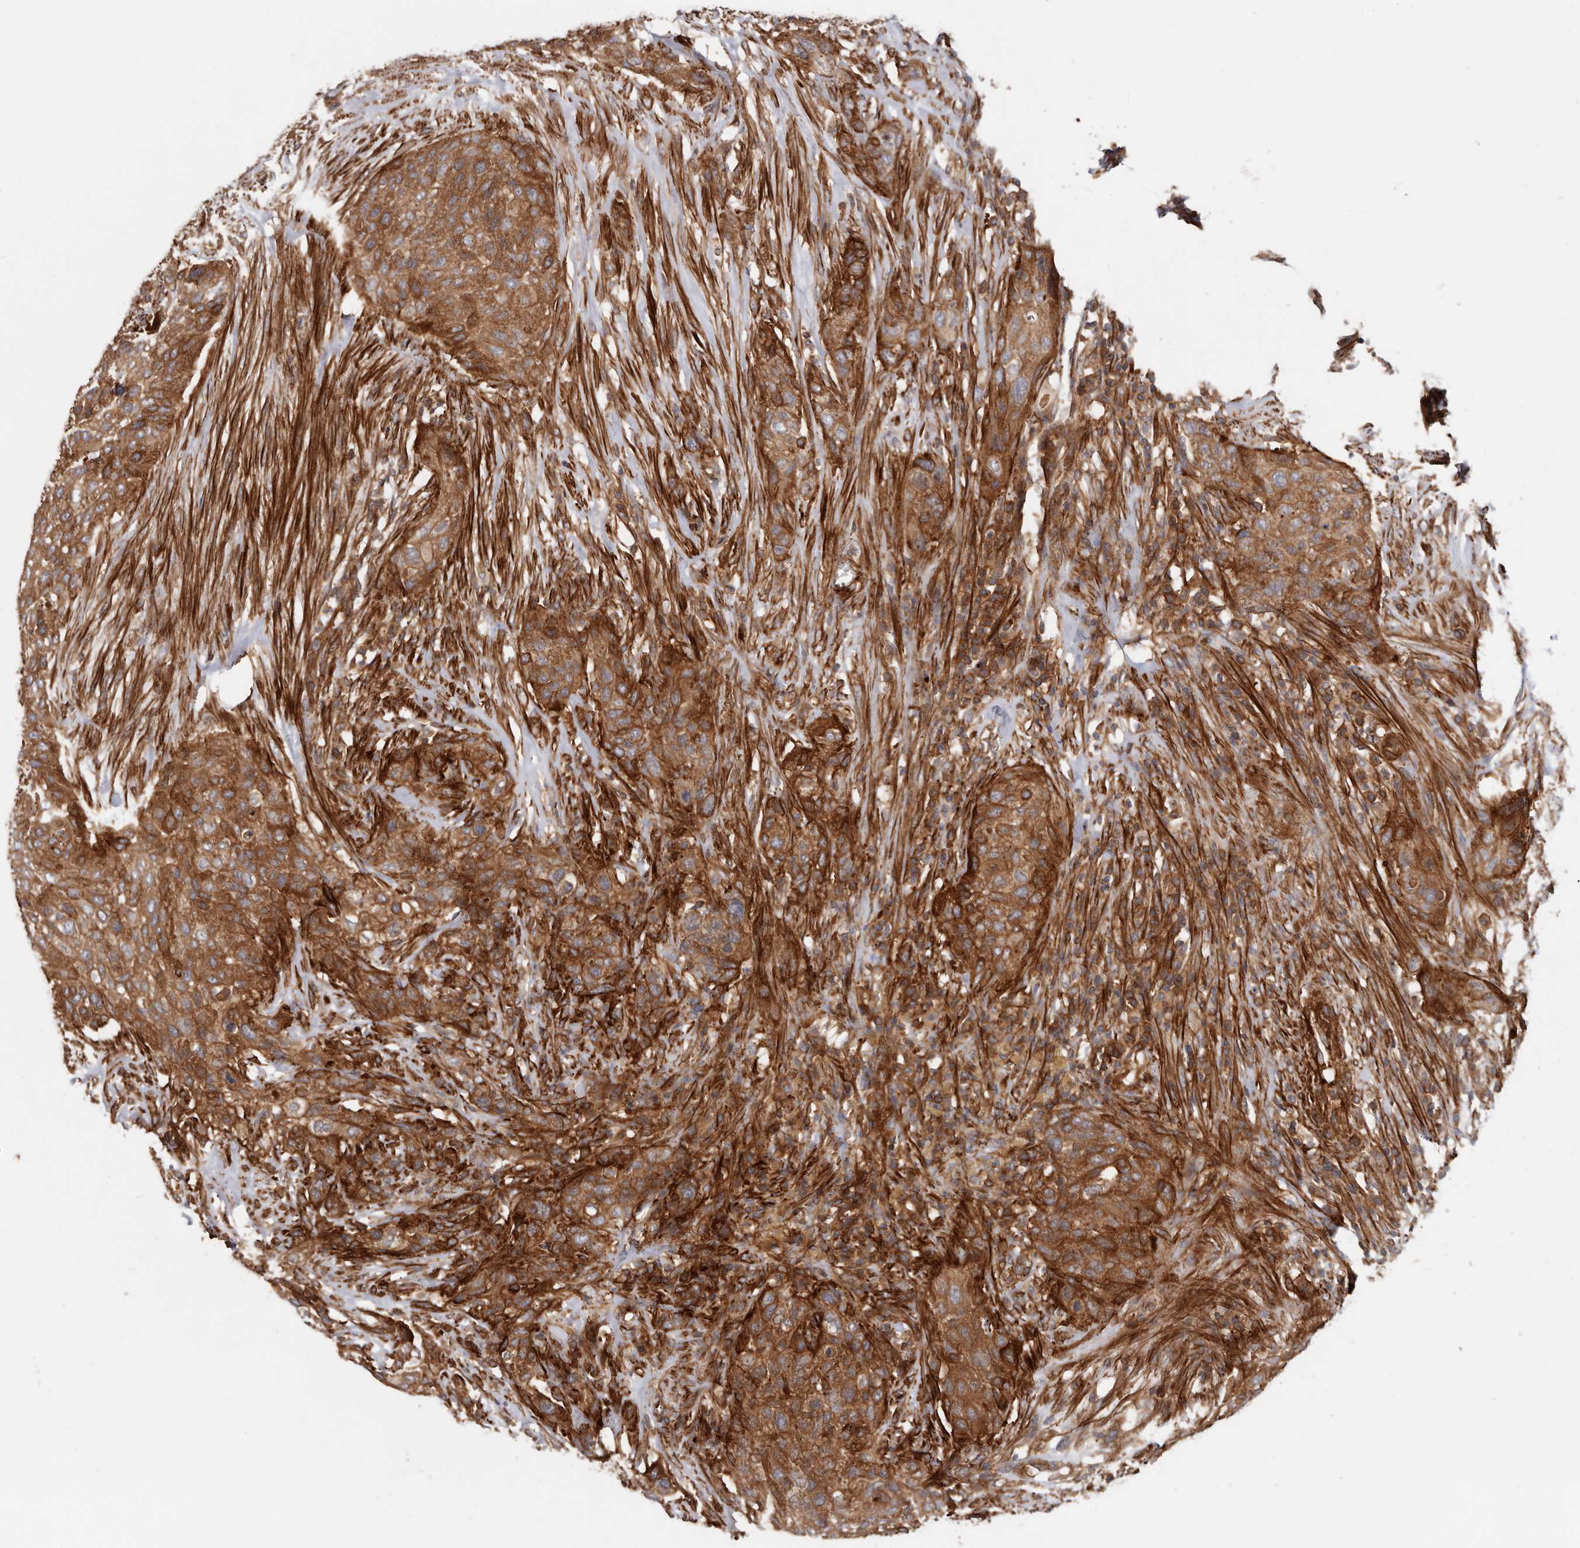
{"staining": {"intensity": "strong", "quantity": ">75%", "location": "cytoplasmic/membranous"}, "tissue": "urothelial cancer", "cell_type": "Tumor cells", "image_type": "cancer", "snomed": [{"axis": "morphology", "description": "Urothelial carcinoma, High grade"}, {"axis": "topography", "description": "Urinary bladder"}], "caption": "Immunohistochemical staining of urothelial carcinoma (high-grade) displays high levels of strong cytoplasmic/membranous protein positivity in about >75% of tumor cells.", "gene": "TMC7", "patient": {"sex": "male", "age": 35}}